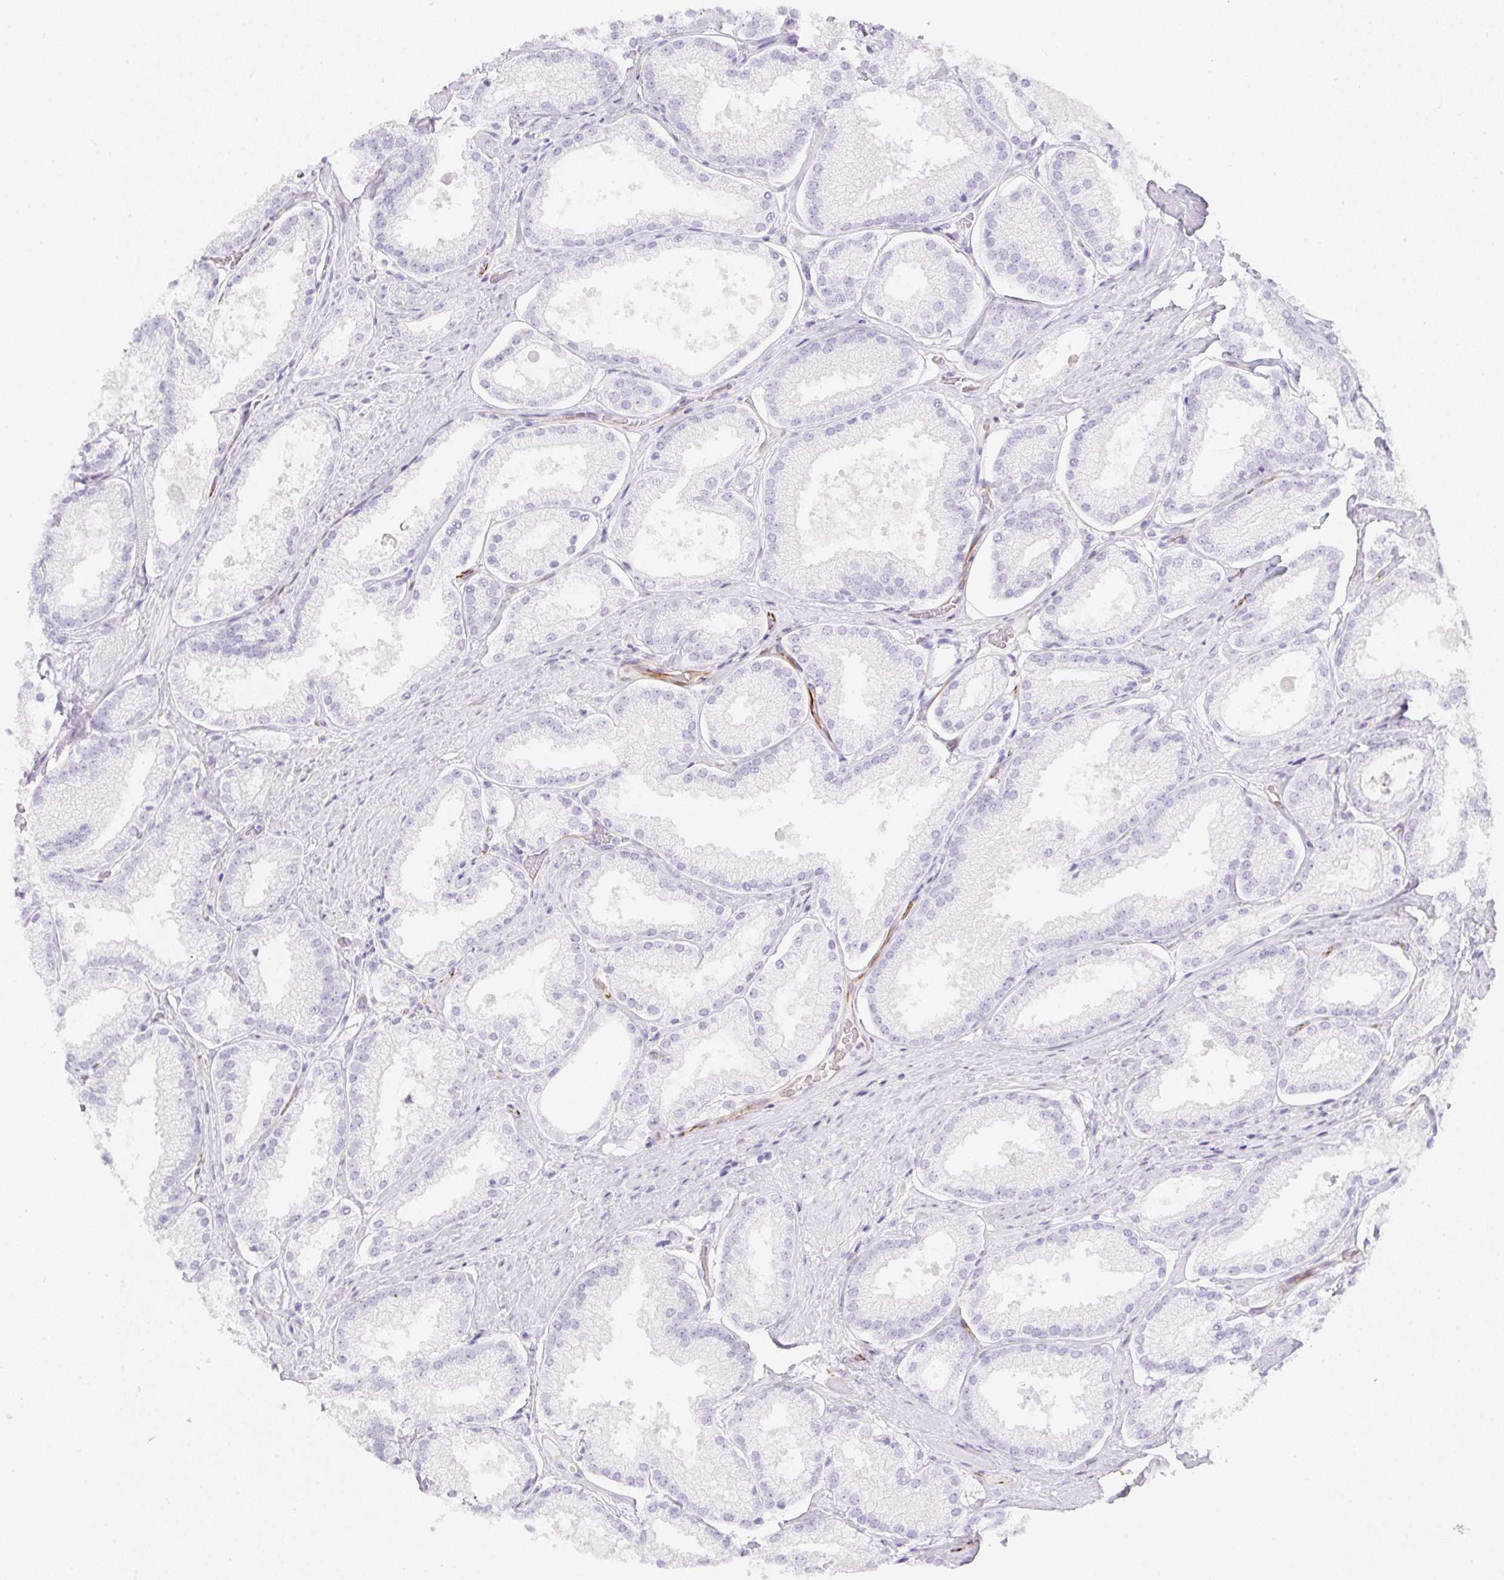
{"staining": {"intensity": "negative", "quantity": "none", "location": "none"}, "tissue": "prostate cancer", "cell_type": "Tumor cells", "image_type": "cancer", "snomed": [{"axis": "morphology", "description": "Adenocarcinoma, High grade"}, {"axis": "topography", "description": "Prostate"}], "caption": "Histopathology image shows no protein expression in tumor cells of prostate cancer tissue.", "gene": "ZNF689", "patient": {"sex": "male", "age": 68}}